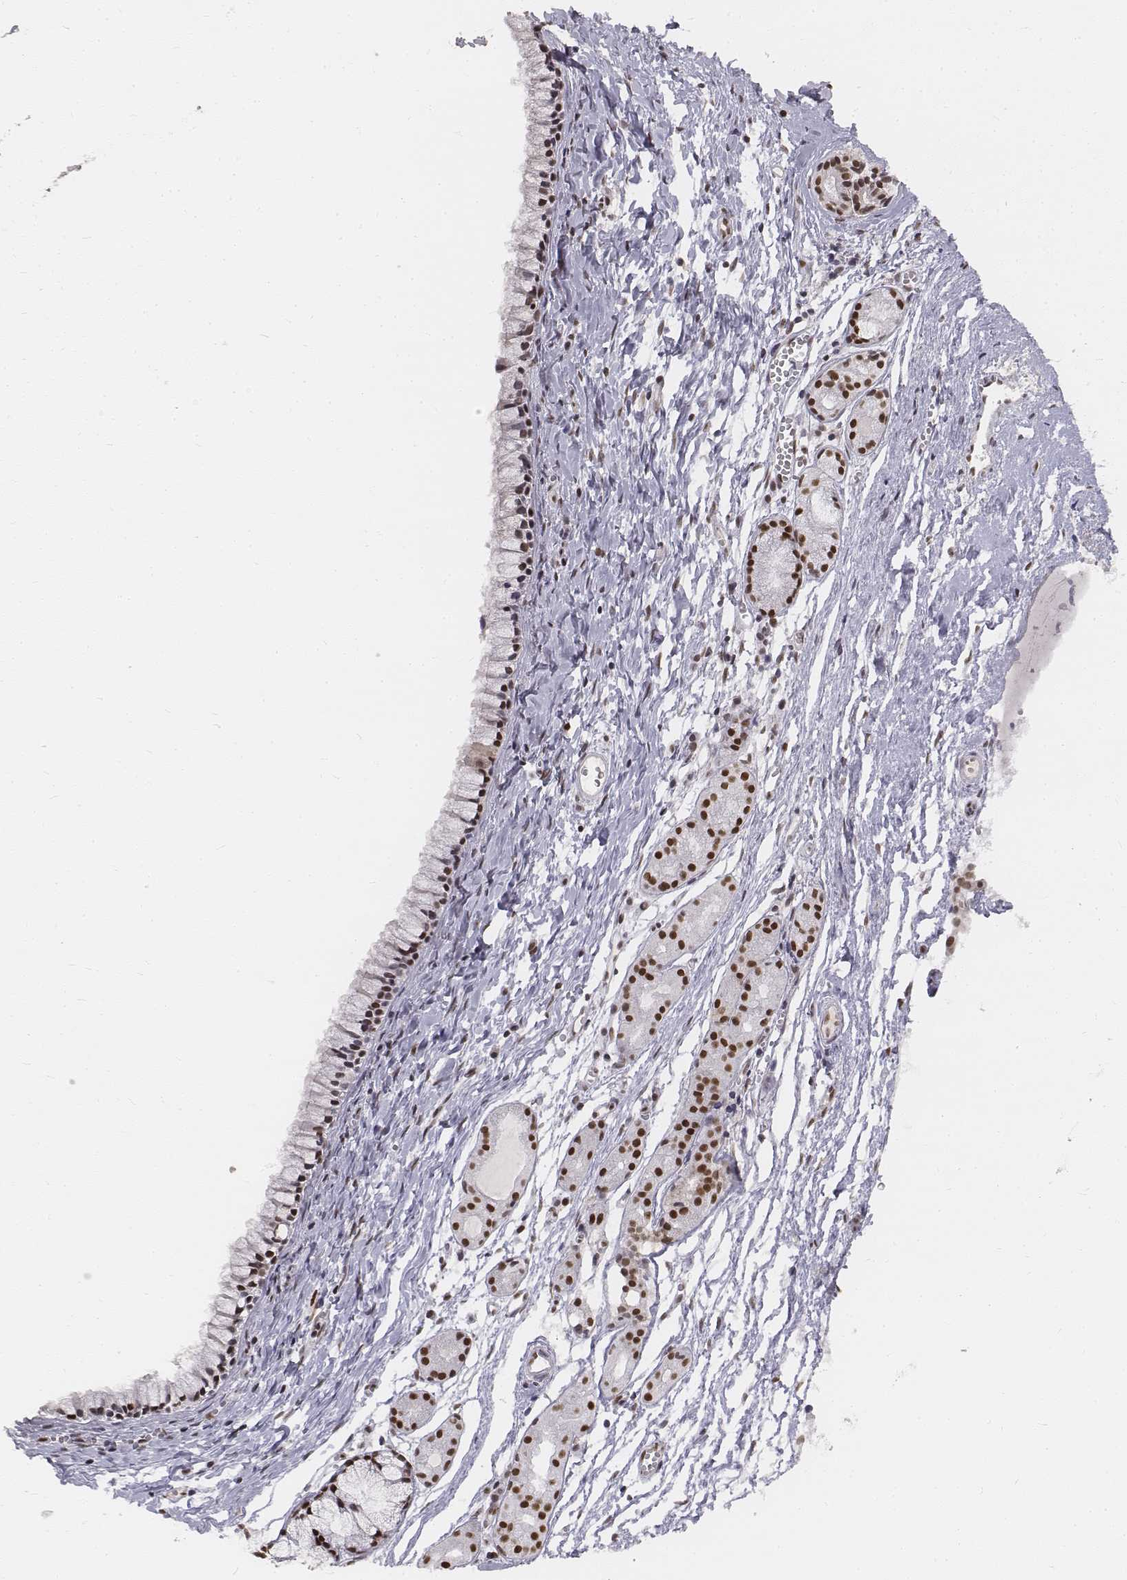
{"staining": {"intensity": "moderate", "quantity": "25%-75%", "location": "nuclear"}, "tissue": "nasopharynx", "cell_type": "Respiratory epithelial cells", "image_type": "normal", "snomed": [{"axis": "morphology", "description": "Normal tissue, NOS"}, {"axis": "topography", "description": "Nasopharynx"}], "caption": "Respiratory epithelial cells exhibit moderate nuclear staining in about 25%-75% of cells in unremarkable nasopharynx.", "gene": "PHF6", "patient": {"sex": "male", "age": 83}}